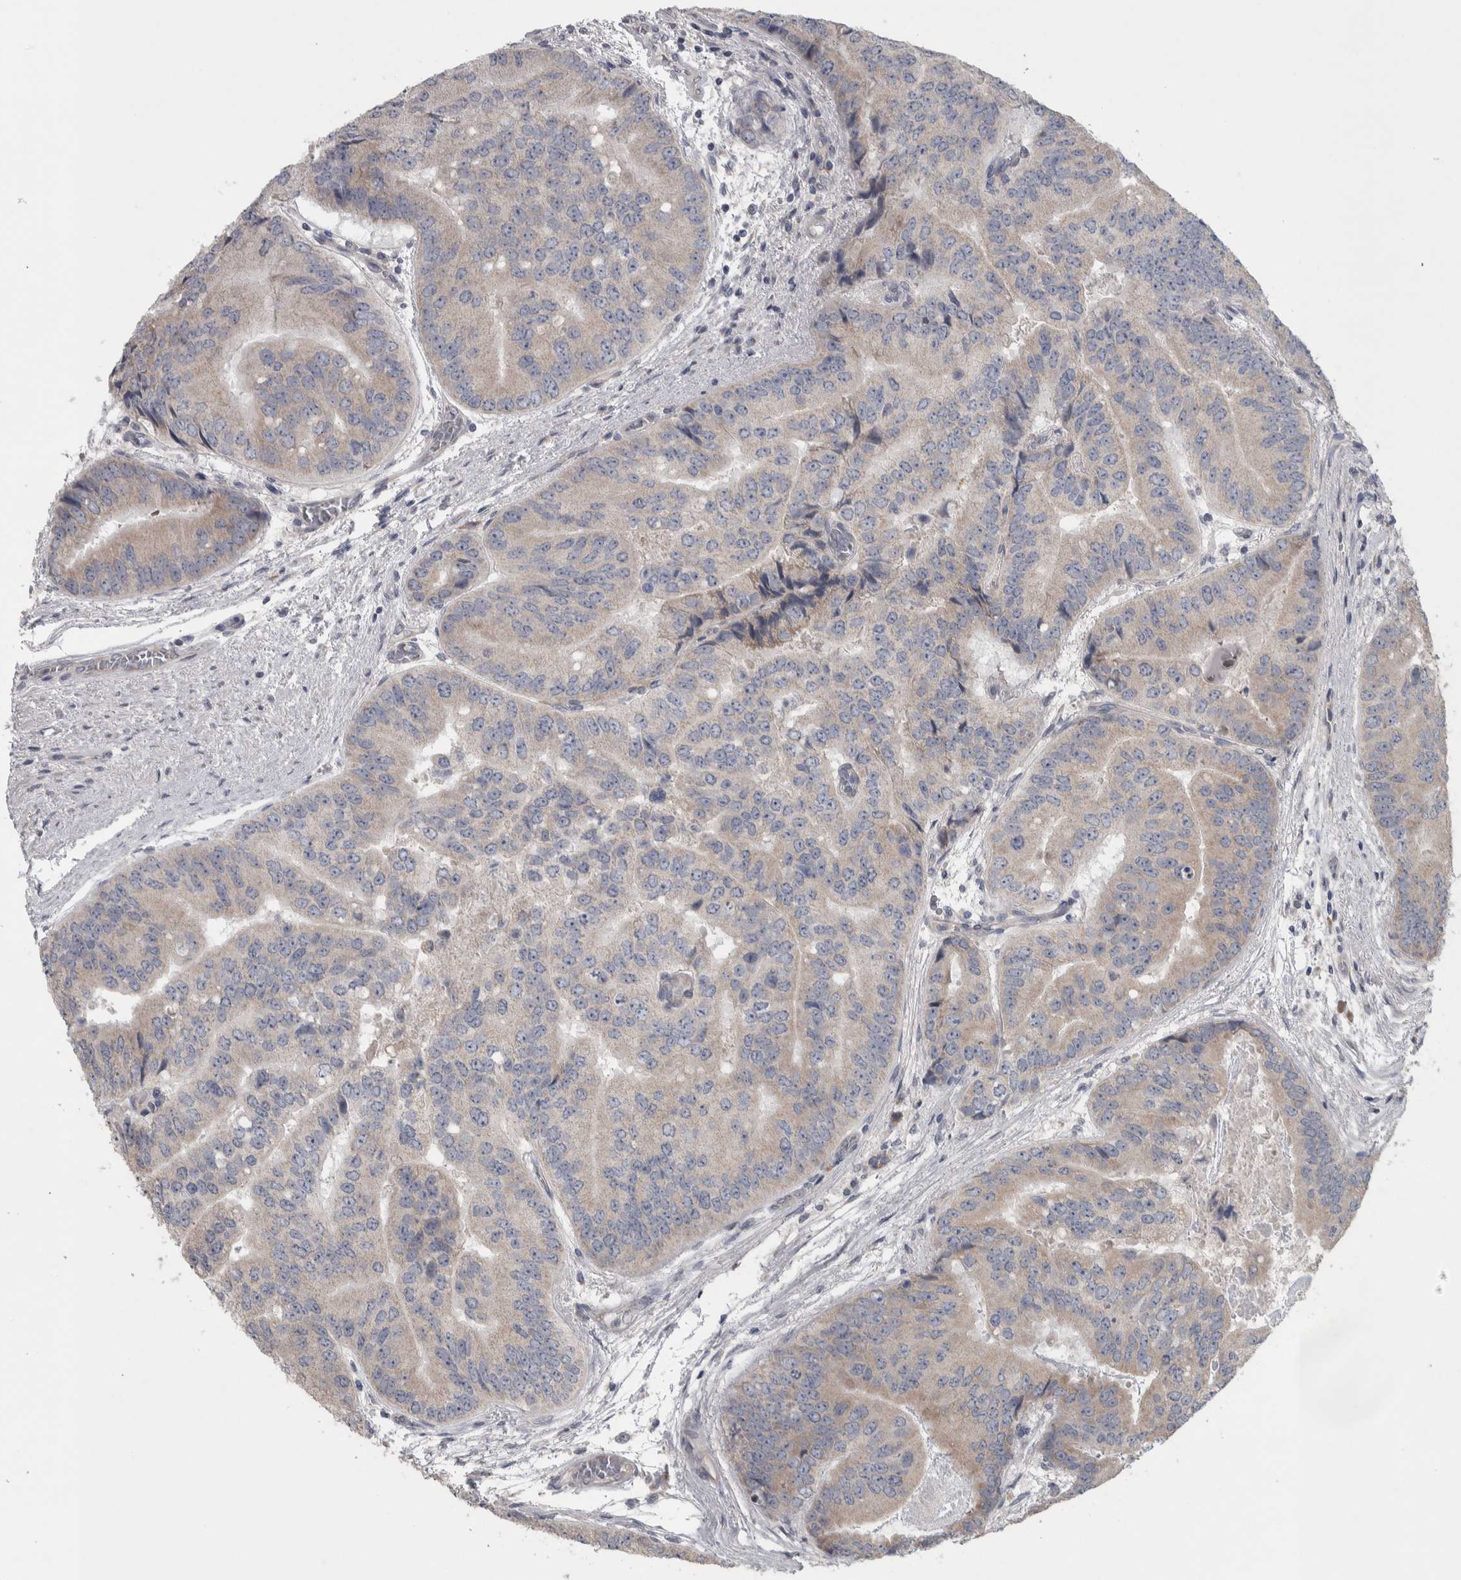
{"staining": {"intensity": "weak", "quantity": "<25%", "location": "cytoplasmic/membranous"}, "tissue": "prostate cancer", "cell_type": "Tumor cells", "image_type": "cancer", "snomed": [{"axis": "morphology", "description": "Adenocarcinoma, High grade"}, {"axis": "topography", "description": "Prostate"}], "caption": "An image of human prostate high-grade adenocarcinoma is negative for staining in tumor cells.", "gene": "SRP68", "patient": {"sex": "male", "age": 70}}